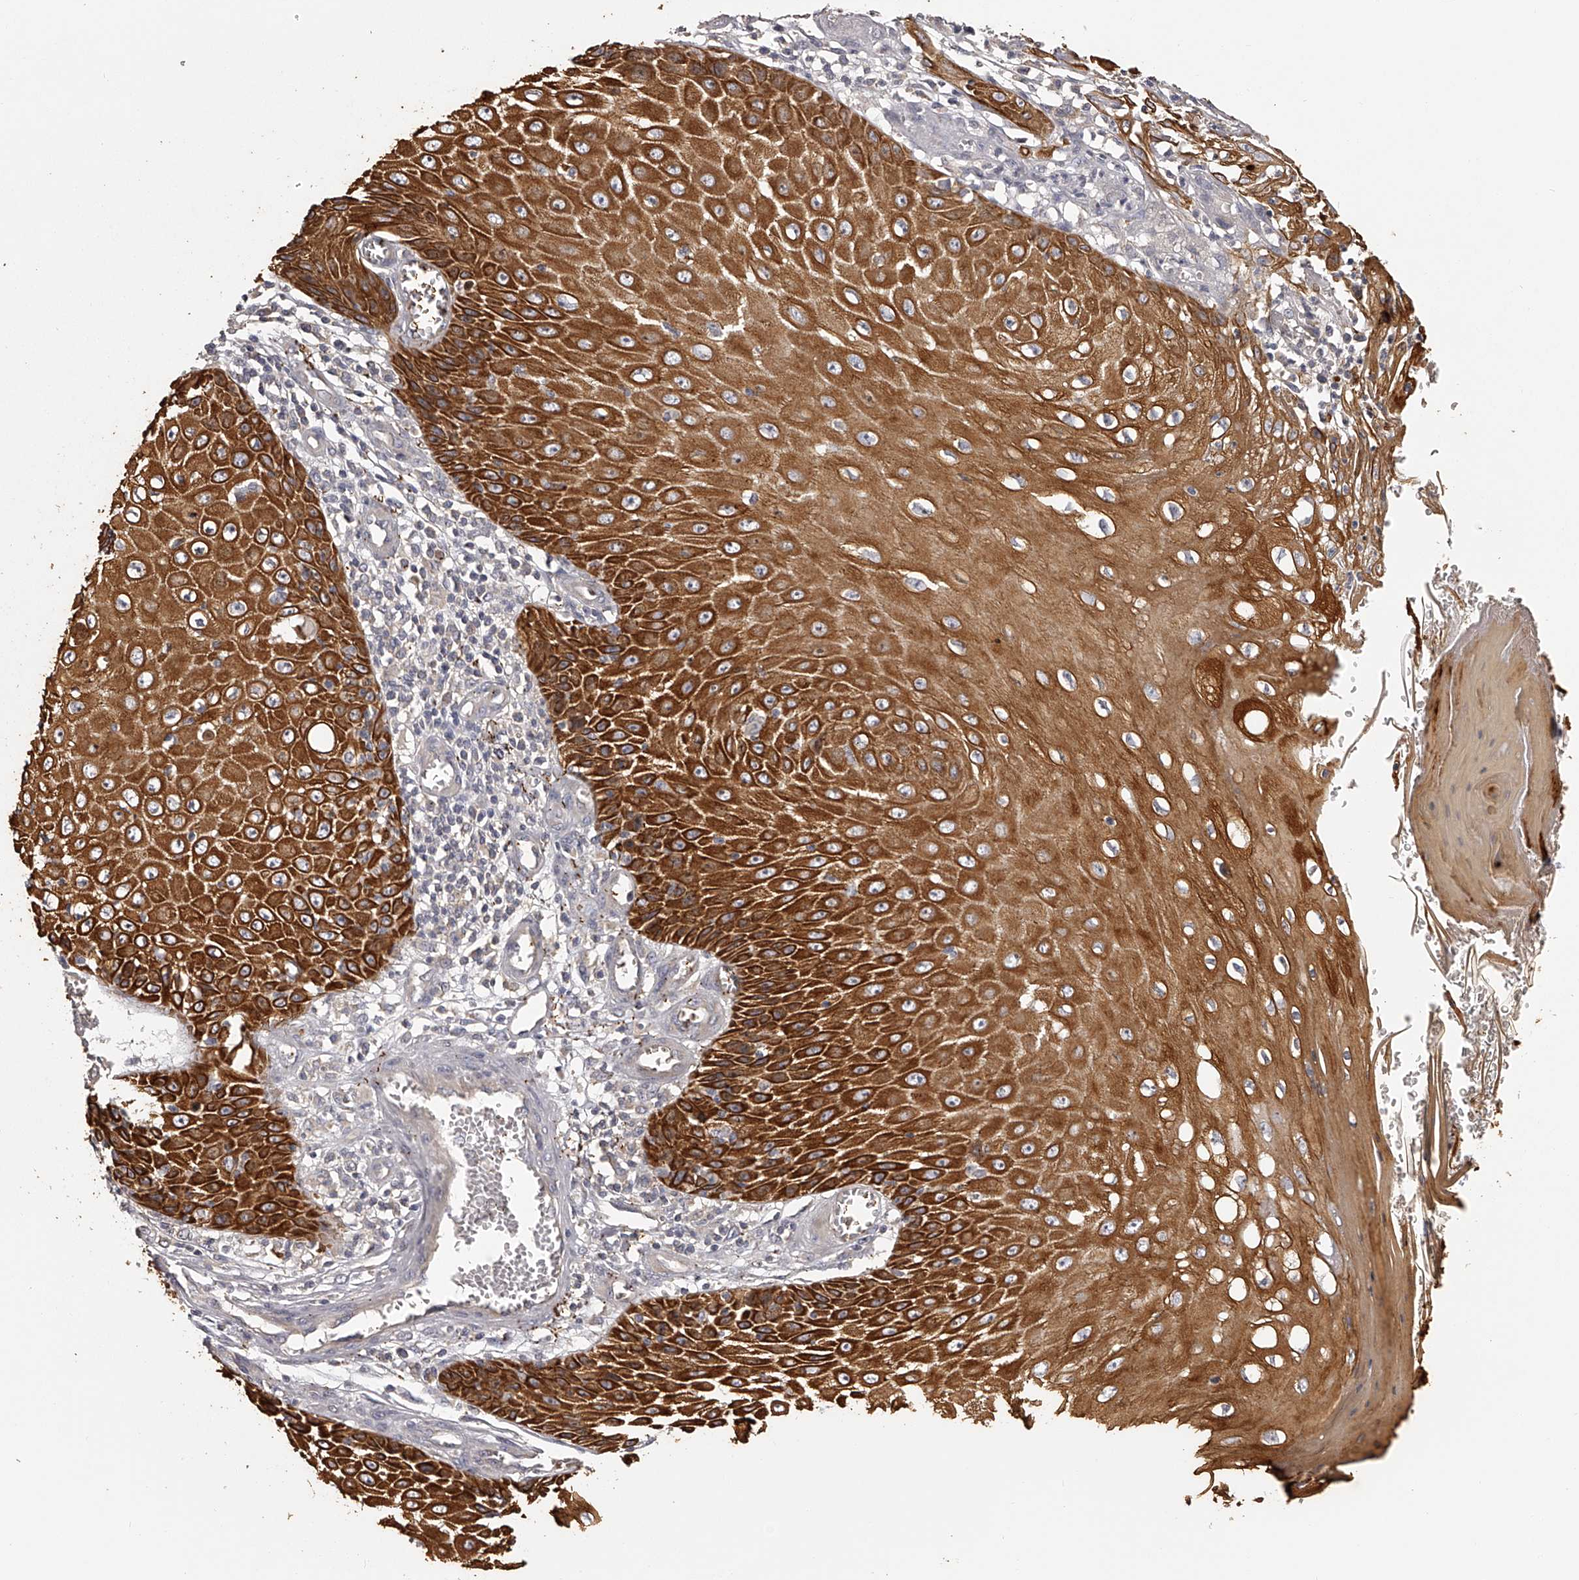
{"staining": {"intensity": "strong", "quantity": ">75%", "location": "cytoplasmic/membranous"}, "tissue": "skin cancer", "cell_type": "Tumor cells", "image_type": "cancer", "snomed": [{"axis": "morphology", "description": "Squamous cell carcinoma, NOS"}, {"axis": "topography", "description": "Skin"}], "caption": "A brown stain labels strong cytoplasmic/membranous positivity of a protein in human skin cancer tumor cells.", "gene": "TNN", "patient": {"sex": "female", "age": 73}}